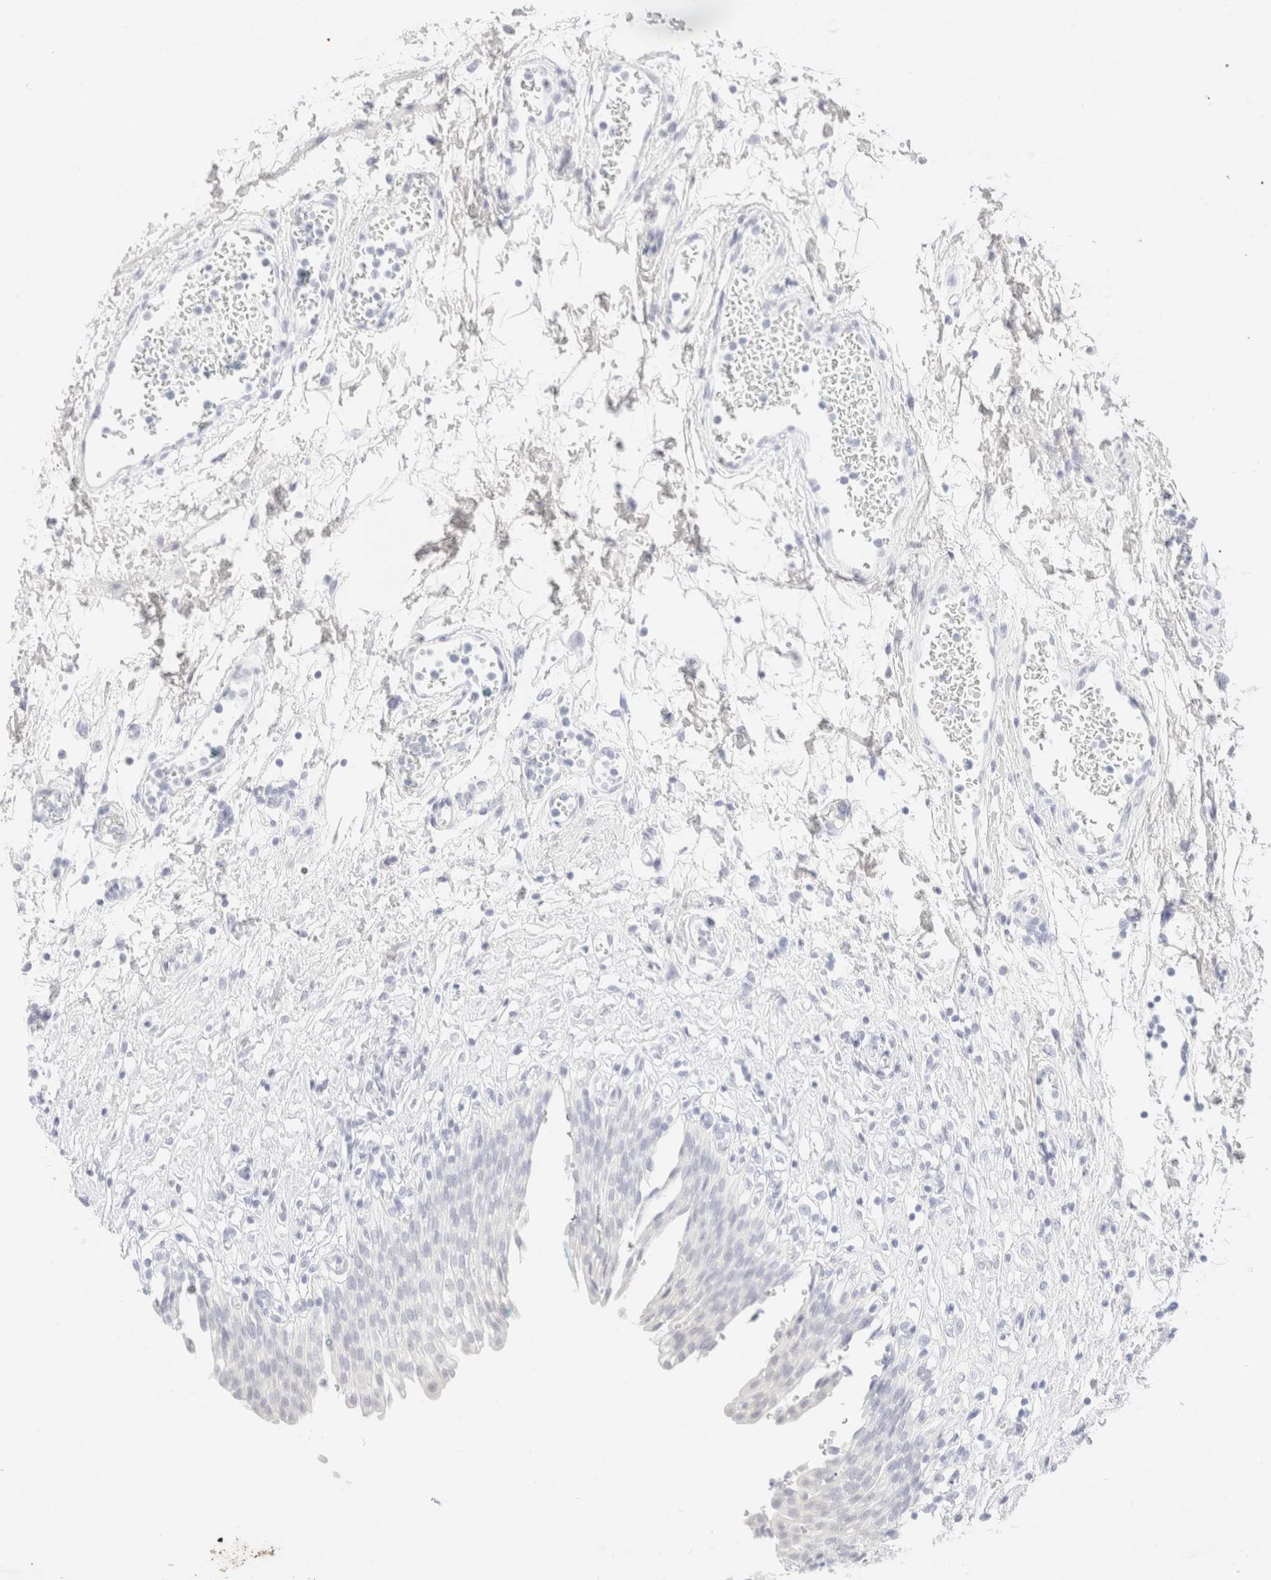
{"staining": {"intensity": "negative", "quantity": "none", "location": "none"}, "tissue": "urinary bladder", "cell_type": "Urothelial cells", "image_type": "normal", "snomed": [{"axis": "morphology", "description": "Urothelial carcinoma, High grade"}, {"axis": "topography", "description": "Urinary bladder"}], "caption": "A histopathology image of urinary bladder stained for a protein shows no brown staining in urothelial cells.", "gene": "KRT15", "patient": {"sex": "male", "age": 46}}